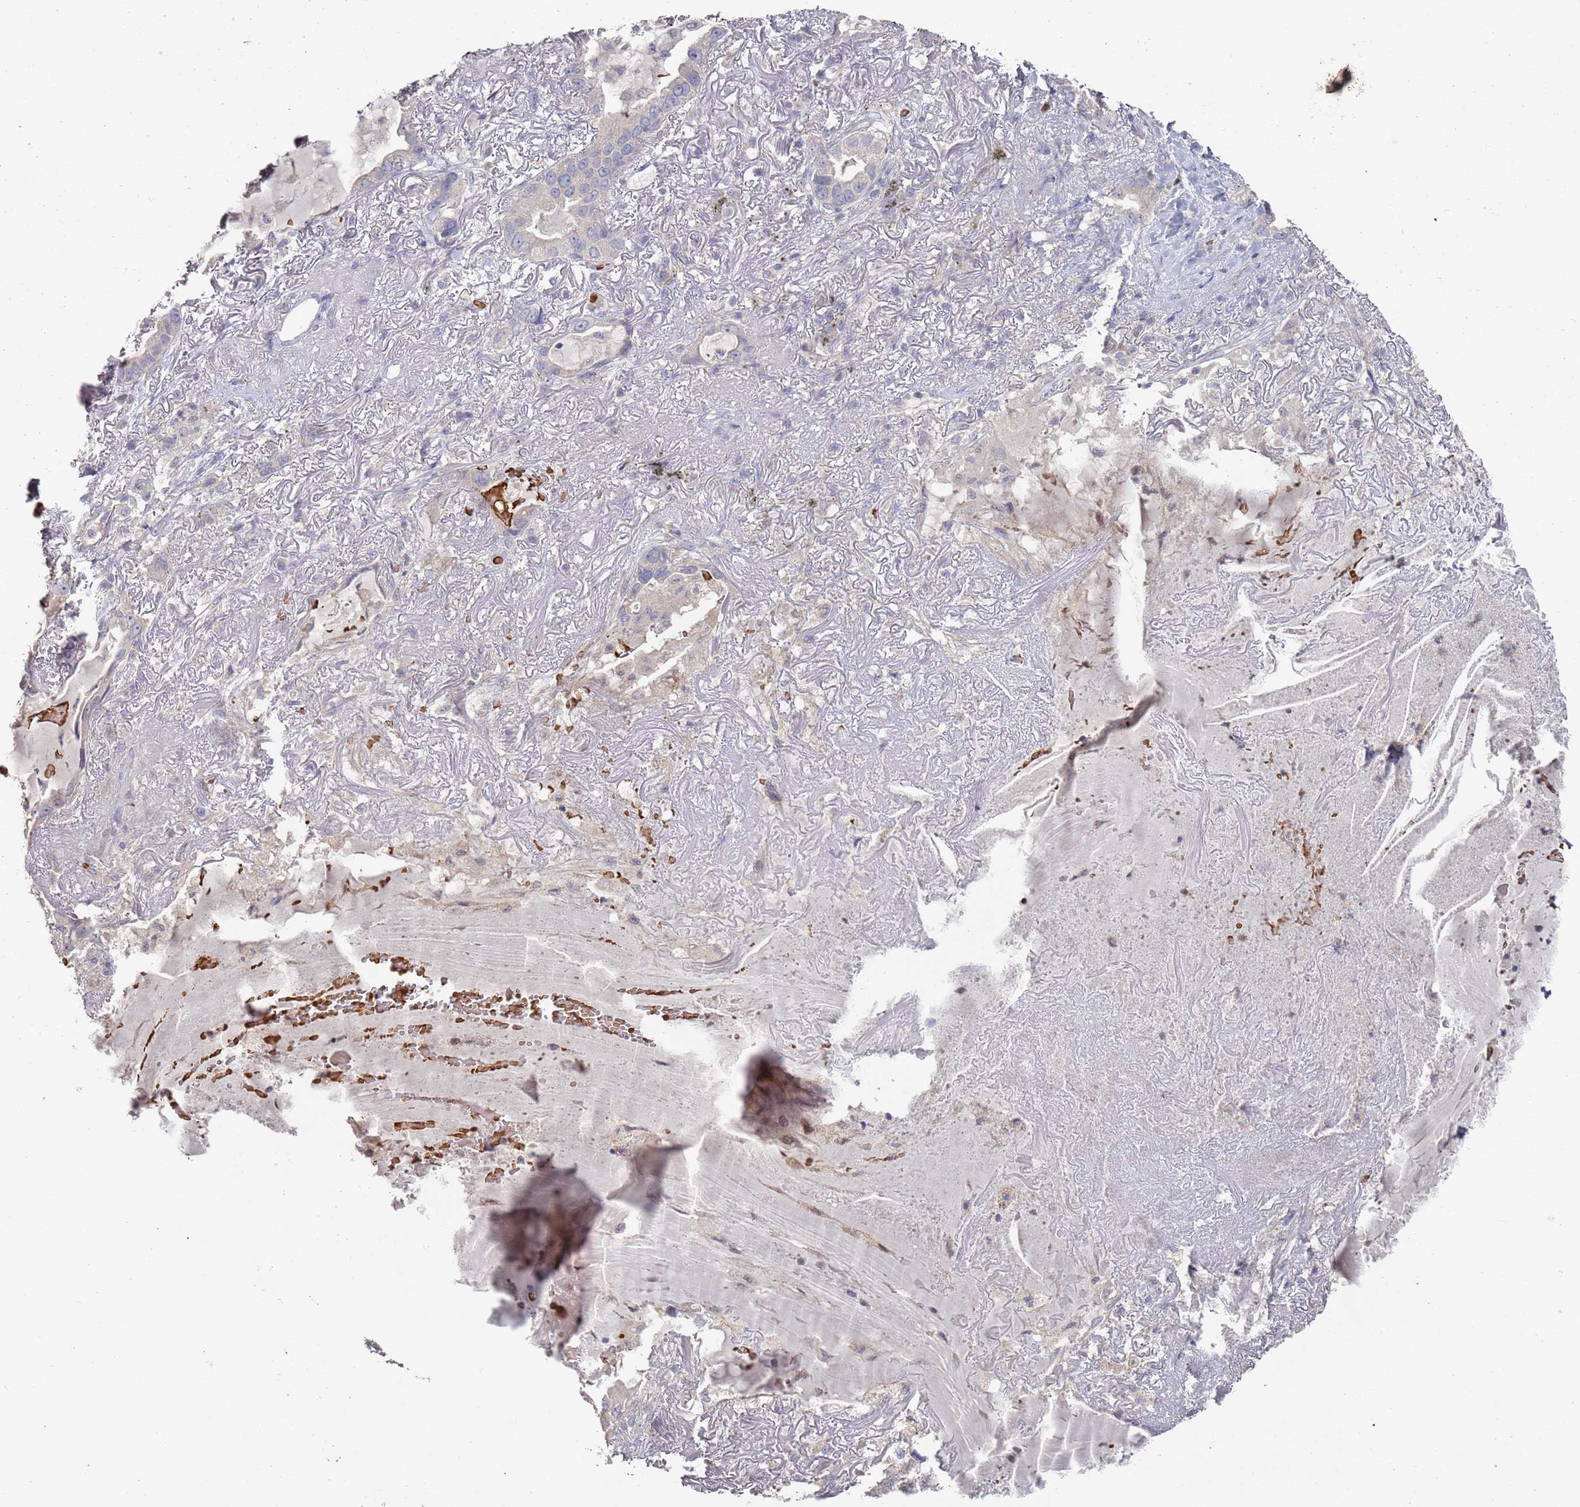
{"staining": {"intensity": "negative", "quantity": "none", "location": "none"}, "tissue": "lung cancer", "cell_type": "Tumor cells", "image_type": "cancer", "snomed": [{"axis": "morphology", "description": "Adenocarcinoma, NOS"}, {"axis": "topography", "description": "Lung"}], "caption": "Protein analysis of lung cancer demonstrates no significant staining in tumor cells.", "gene": "LACC1", "patient": {"sex": "female", "age": 69}}